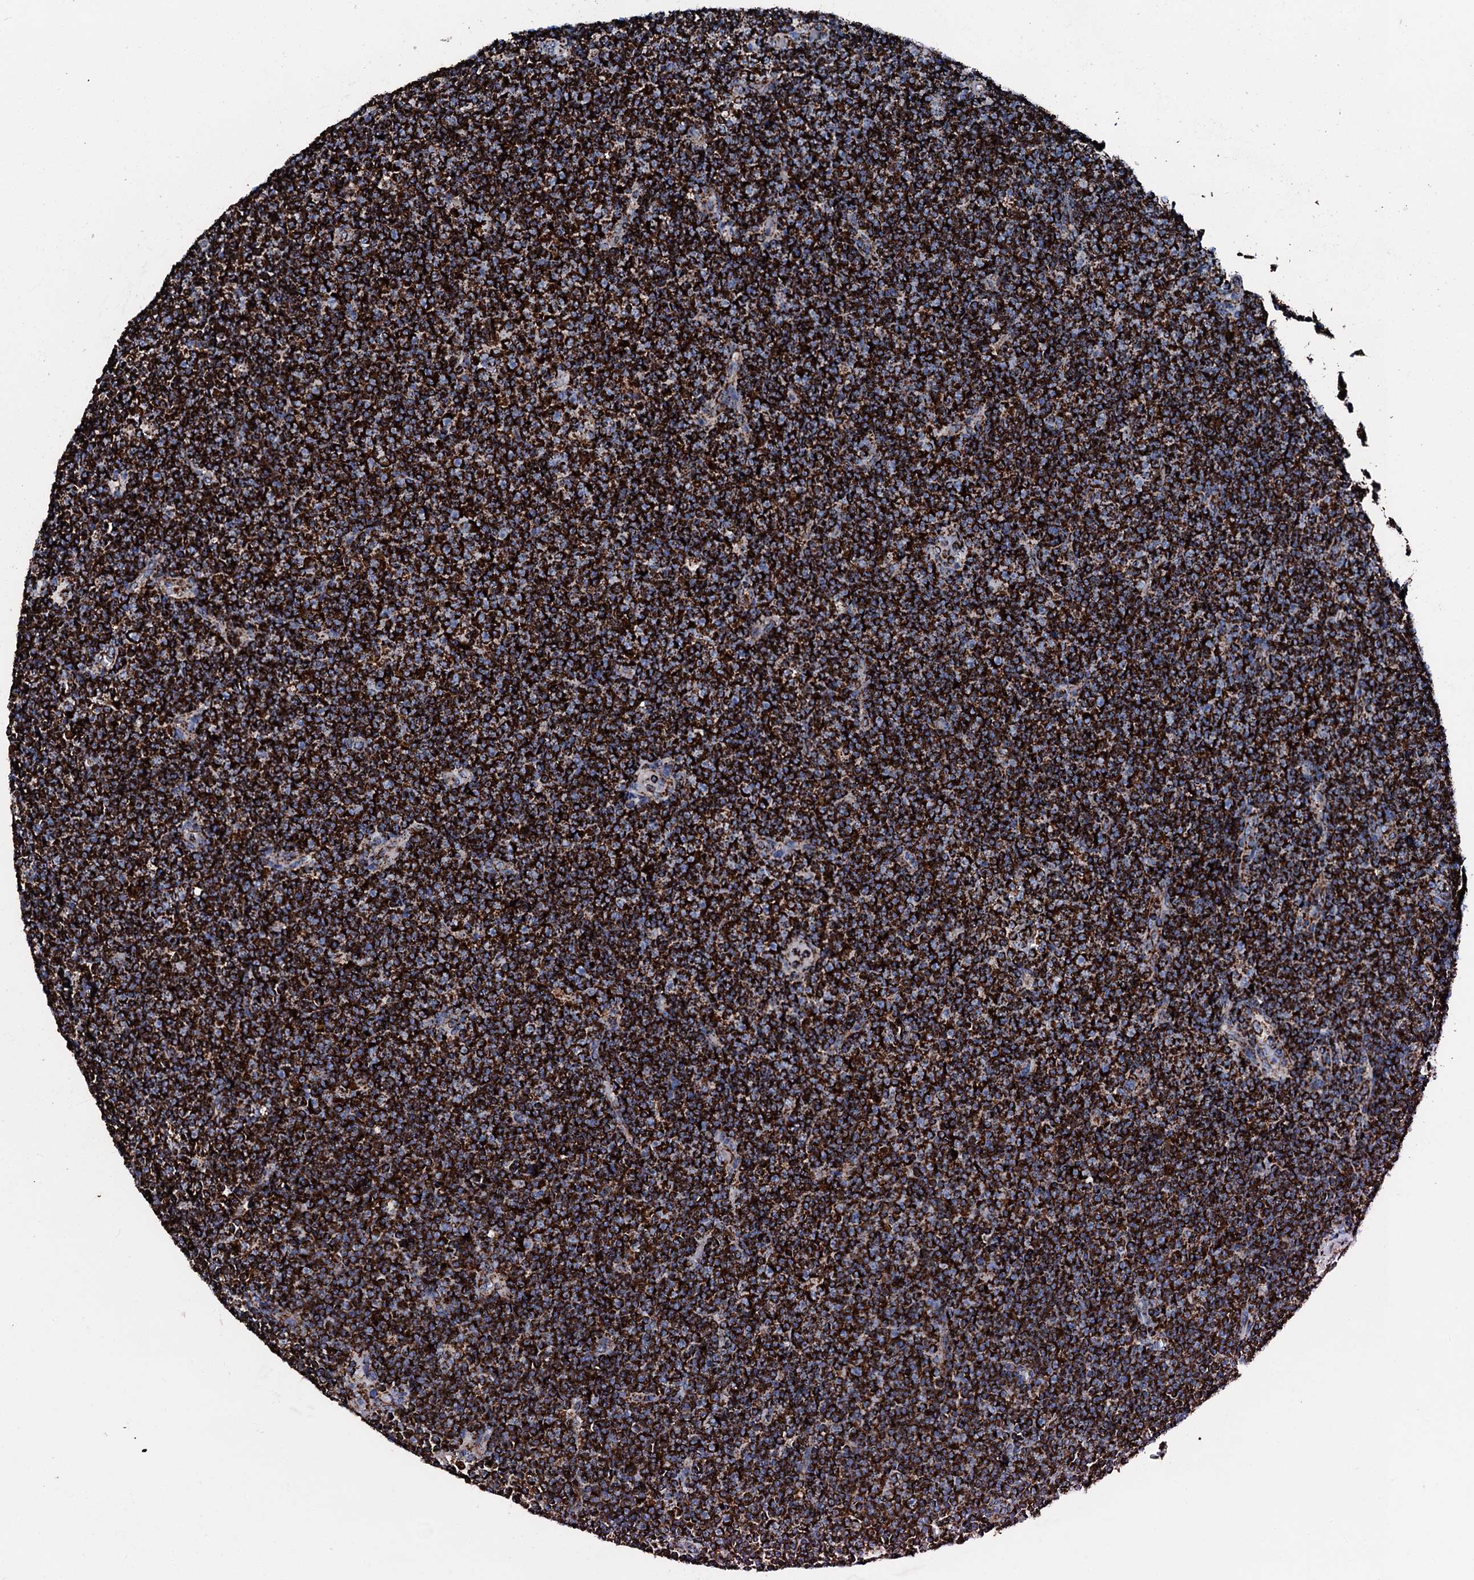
{"staining": {"intensity": "strong", "quantity": ">75%", "location": "cytoplasmic/membranous"}, "tissue": "lymphoma", "cell_type": "Tumor cells", "image_type": "cancer", "snomed": [{"axis": "morphology", "description": "Malignant lymphoma, non-Hodgkin's type, Low grade"}, {"axis": "topography", "description": "Lymph node"}], "caption": "This photomicrograph exhibits immunohistochemistry staining of malignant lymphoma, non-Hodgkin's type (low-grade), with high strong cytoplasmic/membranous expression in approximately >75% of tumor cells.", "gene": "HADH", "patient": {"sex": "female", "age": 67}}